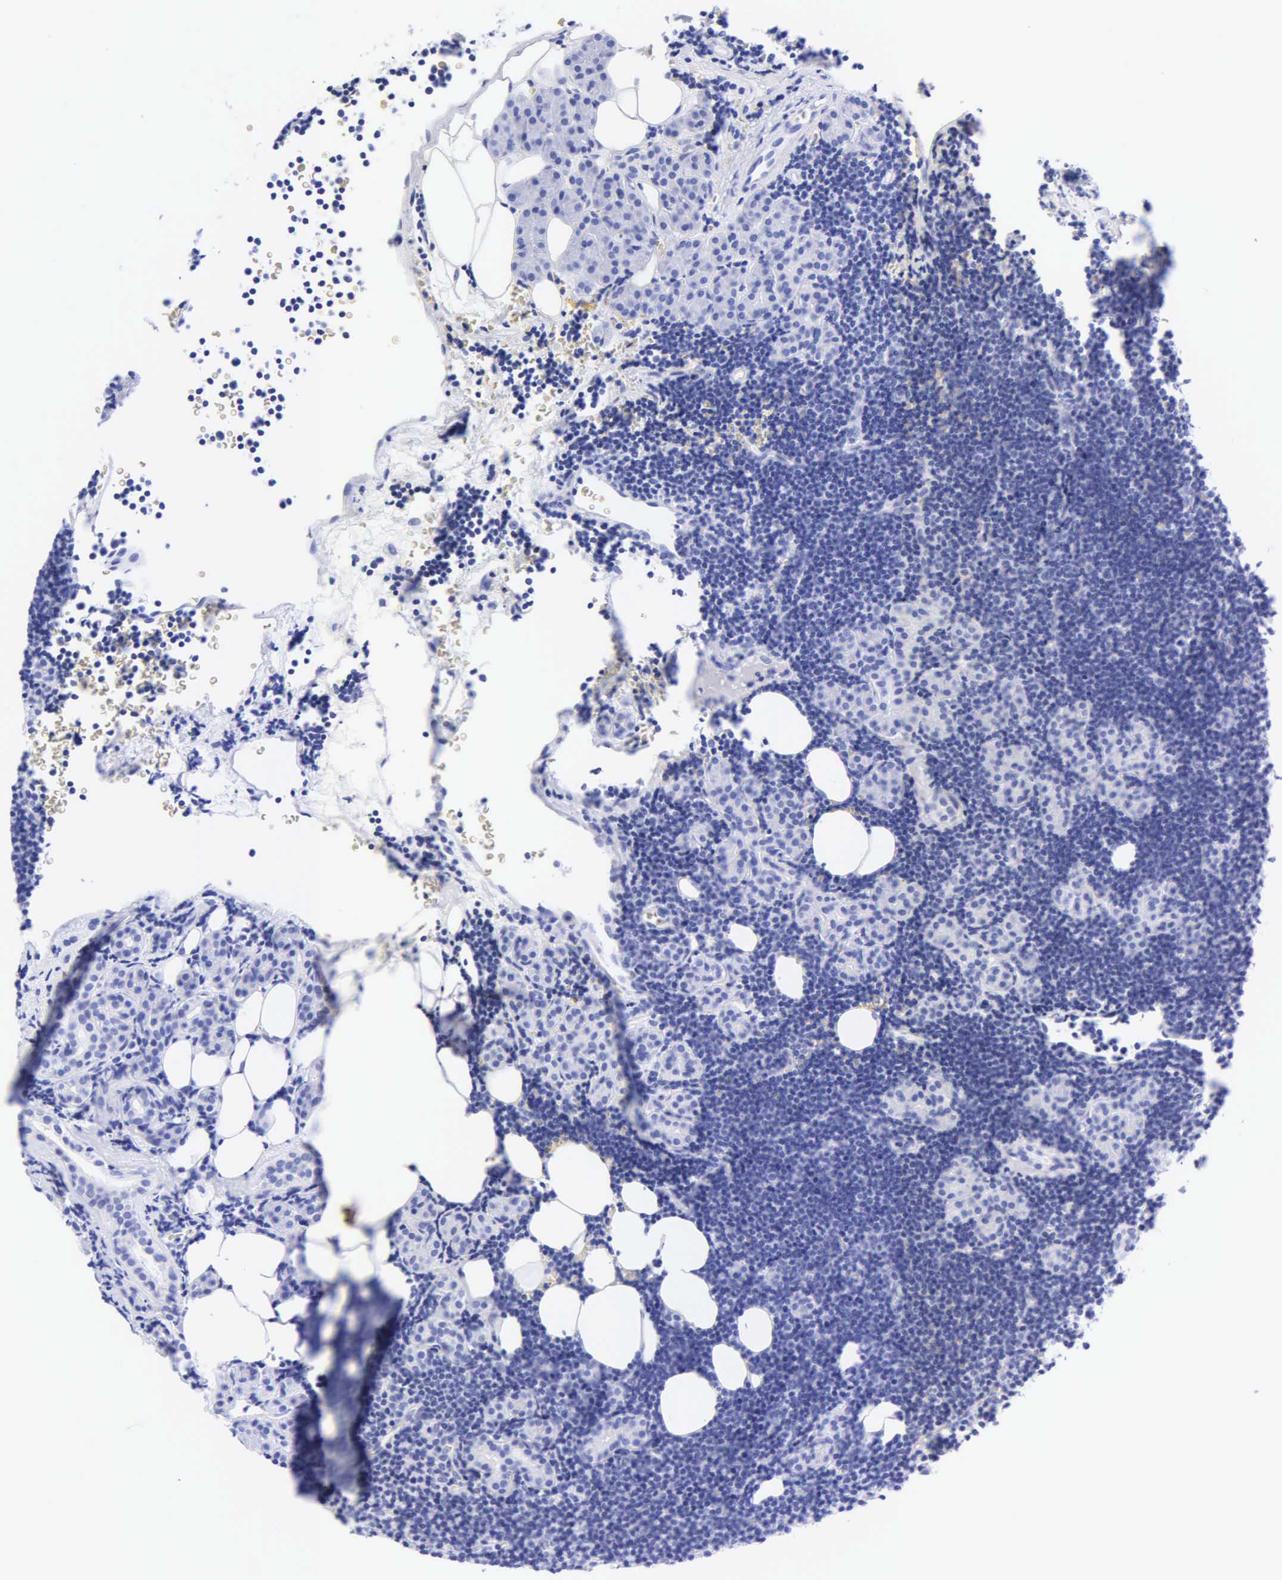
{"staining": {"intensity": "negative", "quantity": "none", "location": "none"}, "tissue": "lymphoma", "cell_type": "Tumor cells", "image_type": "cancer", "snomed": [{"axis": "morphology", "description": "Malignant lymphoma, non-Hodgkin's type, Low grade"}, {"axis": "topography", "description": "Lymph node"}], "caption": "An image of lymphoma stained for a protein exhibits no brown staining in tumor cells.", "gene": "KRT20", "patient": {"sex": "male", "age": 57}}